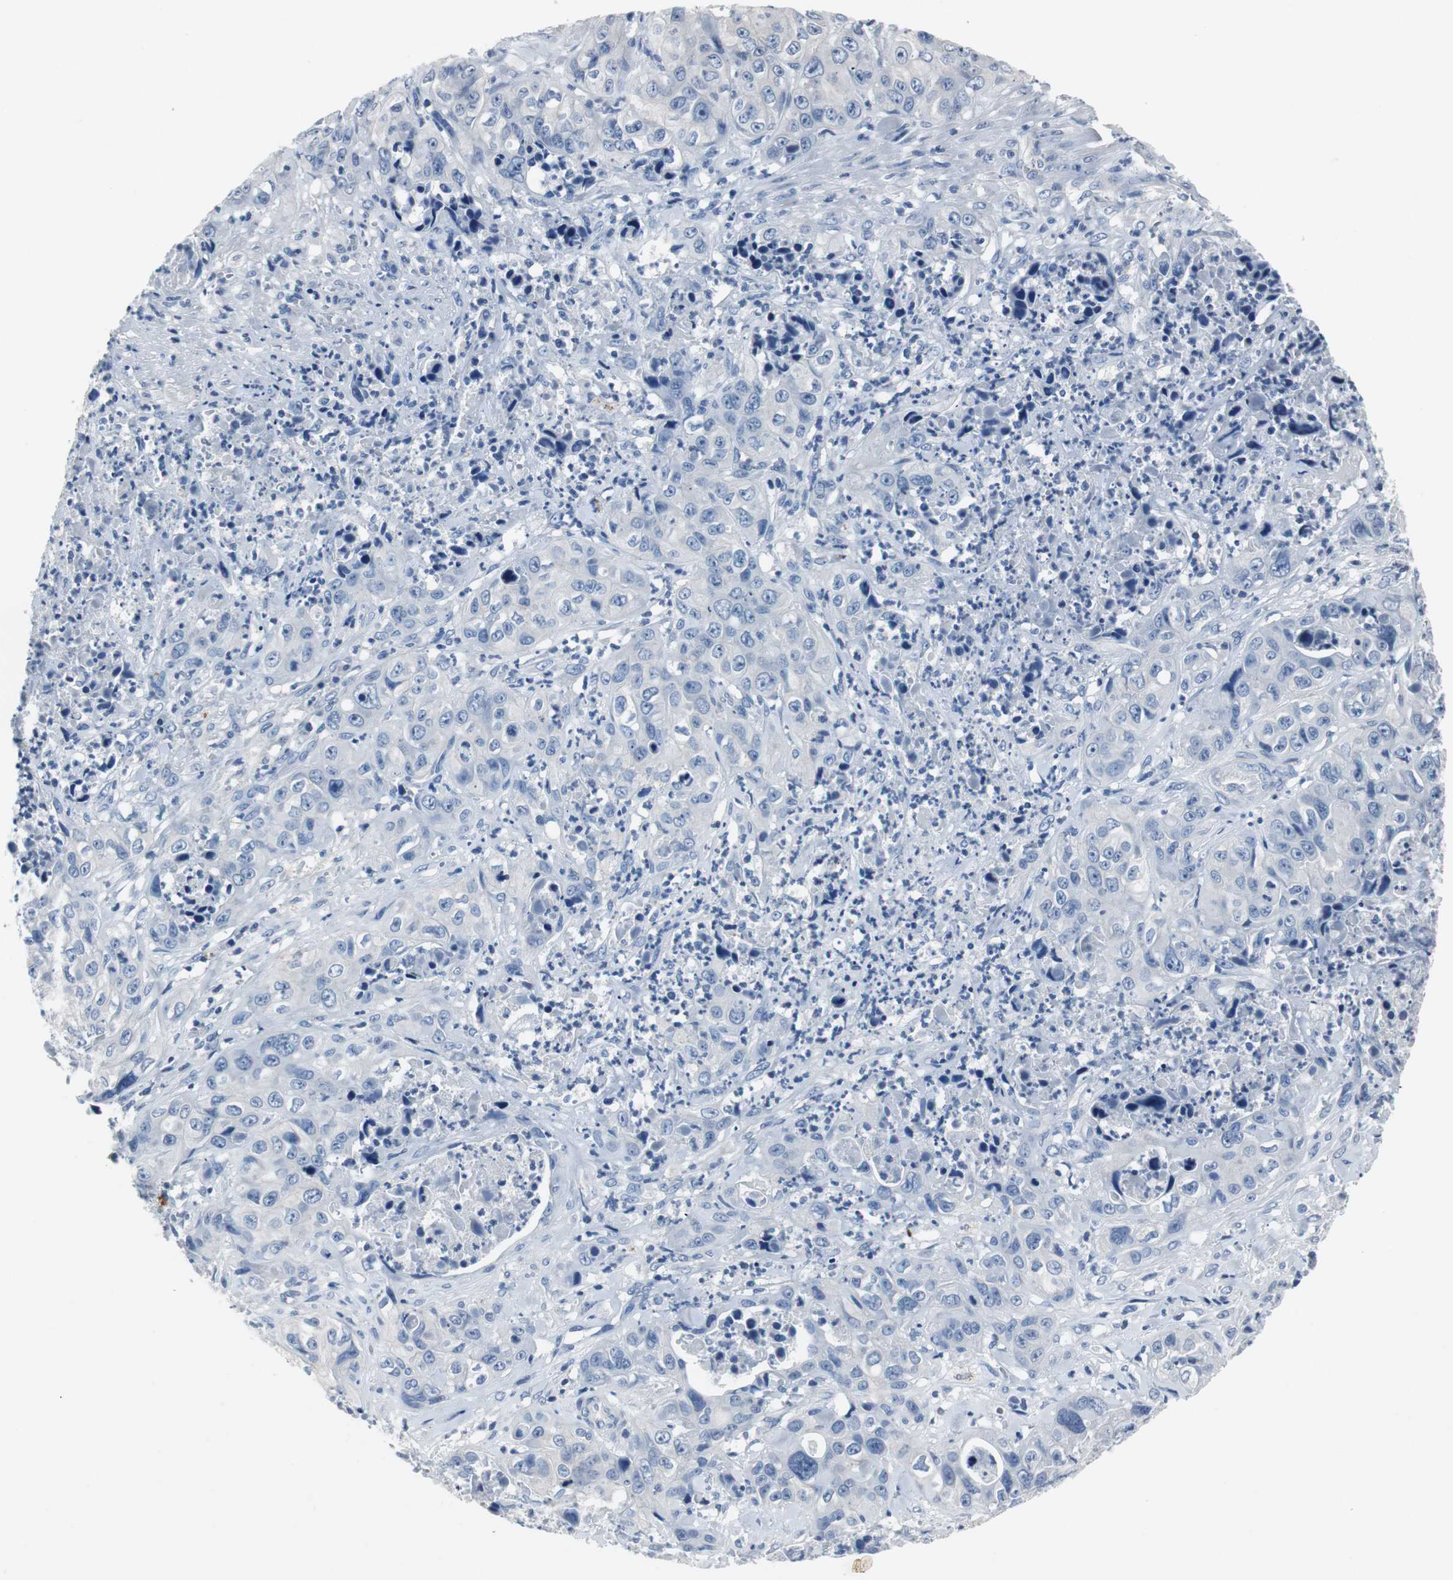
{"staining": {"intensity": "negative", "quantity": "none", "location": "none"}, "tissue": "liver cancer", "cell_type": "Tumor cells", "image_type": "cancer", "snomed": [{"axis": "morphology", "description": "Cholangiocarcinoma"}, {"axis": "topography", "description": "Liver"}], "caption": "A histopathology image of liver cholangiocarcinoma stained for a protein shows no brown staining in tumor cells. (Brightfield microscopy of DAB IHC at high magnification).", "gene": "LRP2", "patient": {"sex": "female", "age": 61}}